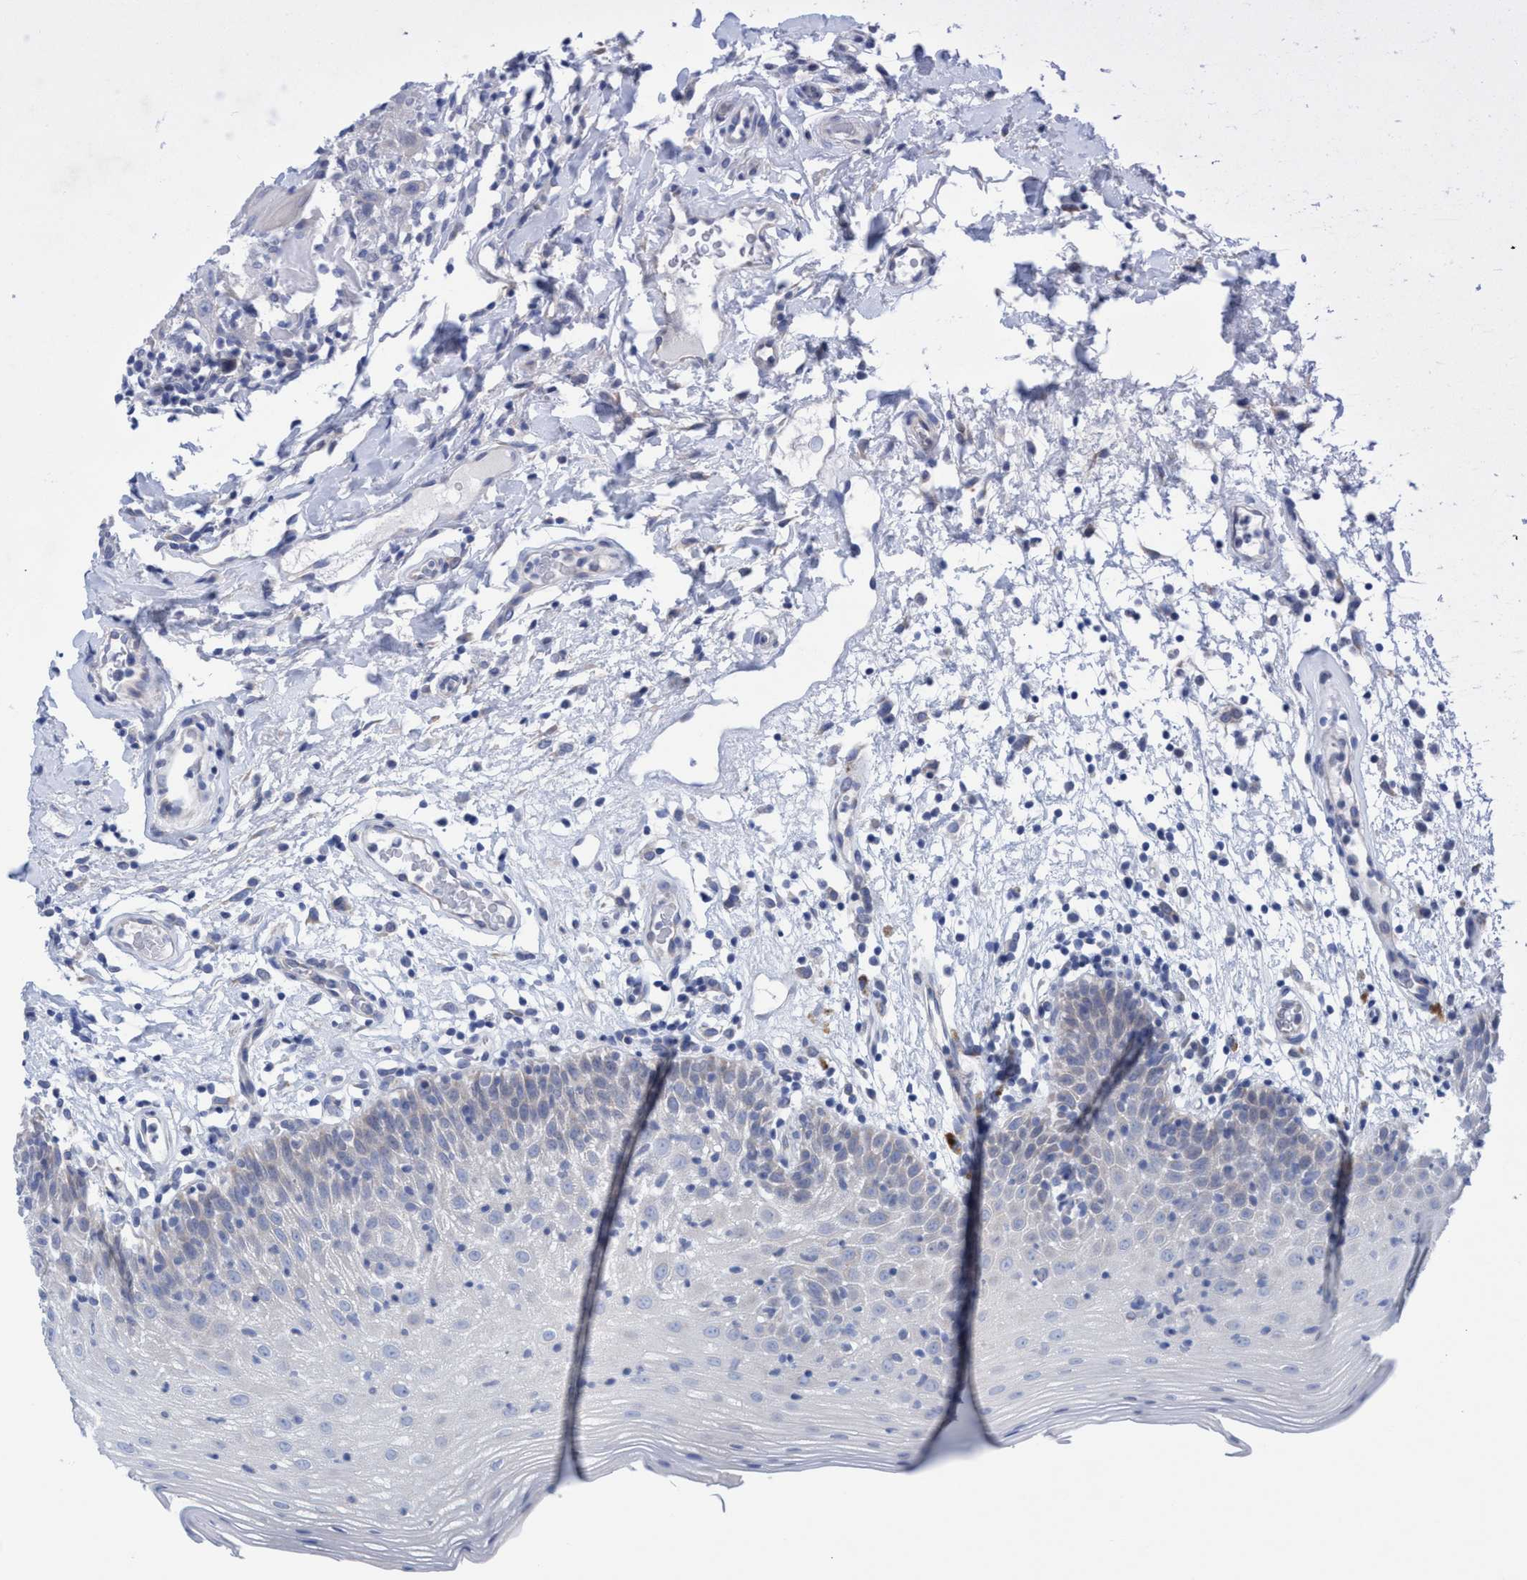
{"staining": {"intensity": "negative", "quantity": "none", "location": "none"}, "tissue": "oral mucosa", "cell_type": "Squamous epithelial cells", "image_type": "normal", "snomed": [{"axis": "morphology", "description": "Normal tissue, NOS"}, {"axis": "morphology", "description": "Squamous cell carcinoma, NOS"}, {"axis": "topography", "description": "Skeletal muscle"}, {"axis": "topography", "description": "Oral tissue"}, {"axis": "topography", "description": "Head-Neck"}], "caption": "Immunohistochemical staining of normal oral mucosa reveals no significant staining in squamous epithelial cells. (Brightfield microscopy of DAB (3,3'-diaminobenzidine) IHC at high magnification).", "gene": "RSAD1", "patient": {"sex": "male", "age": 71}}